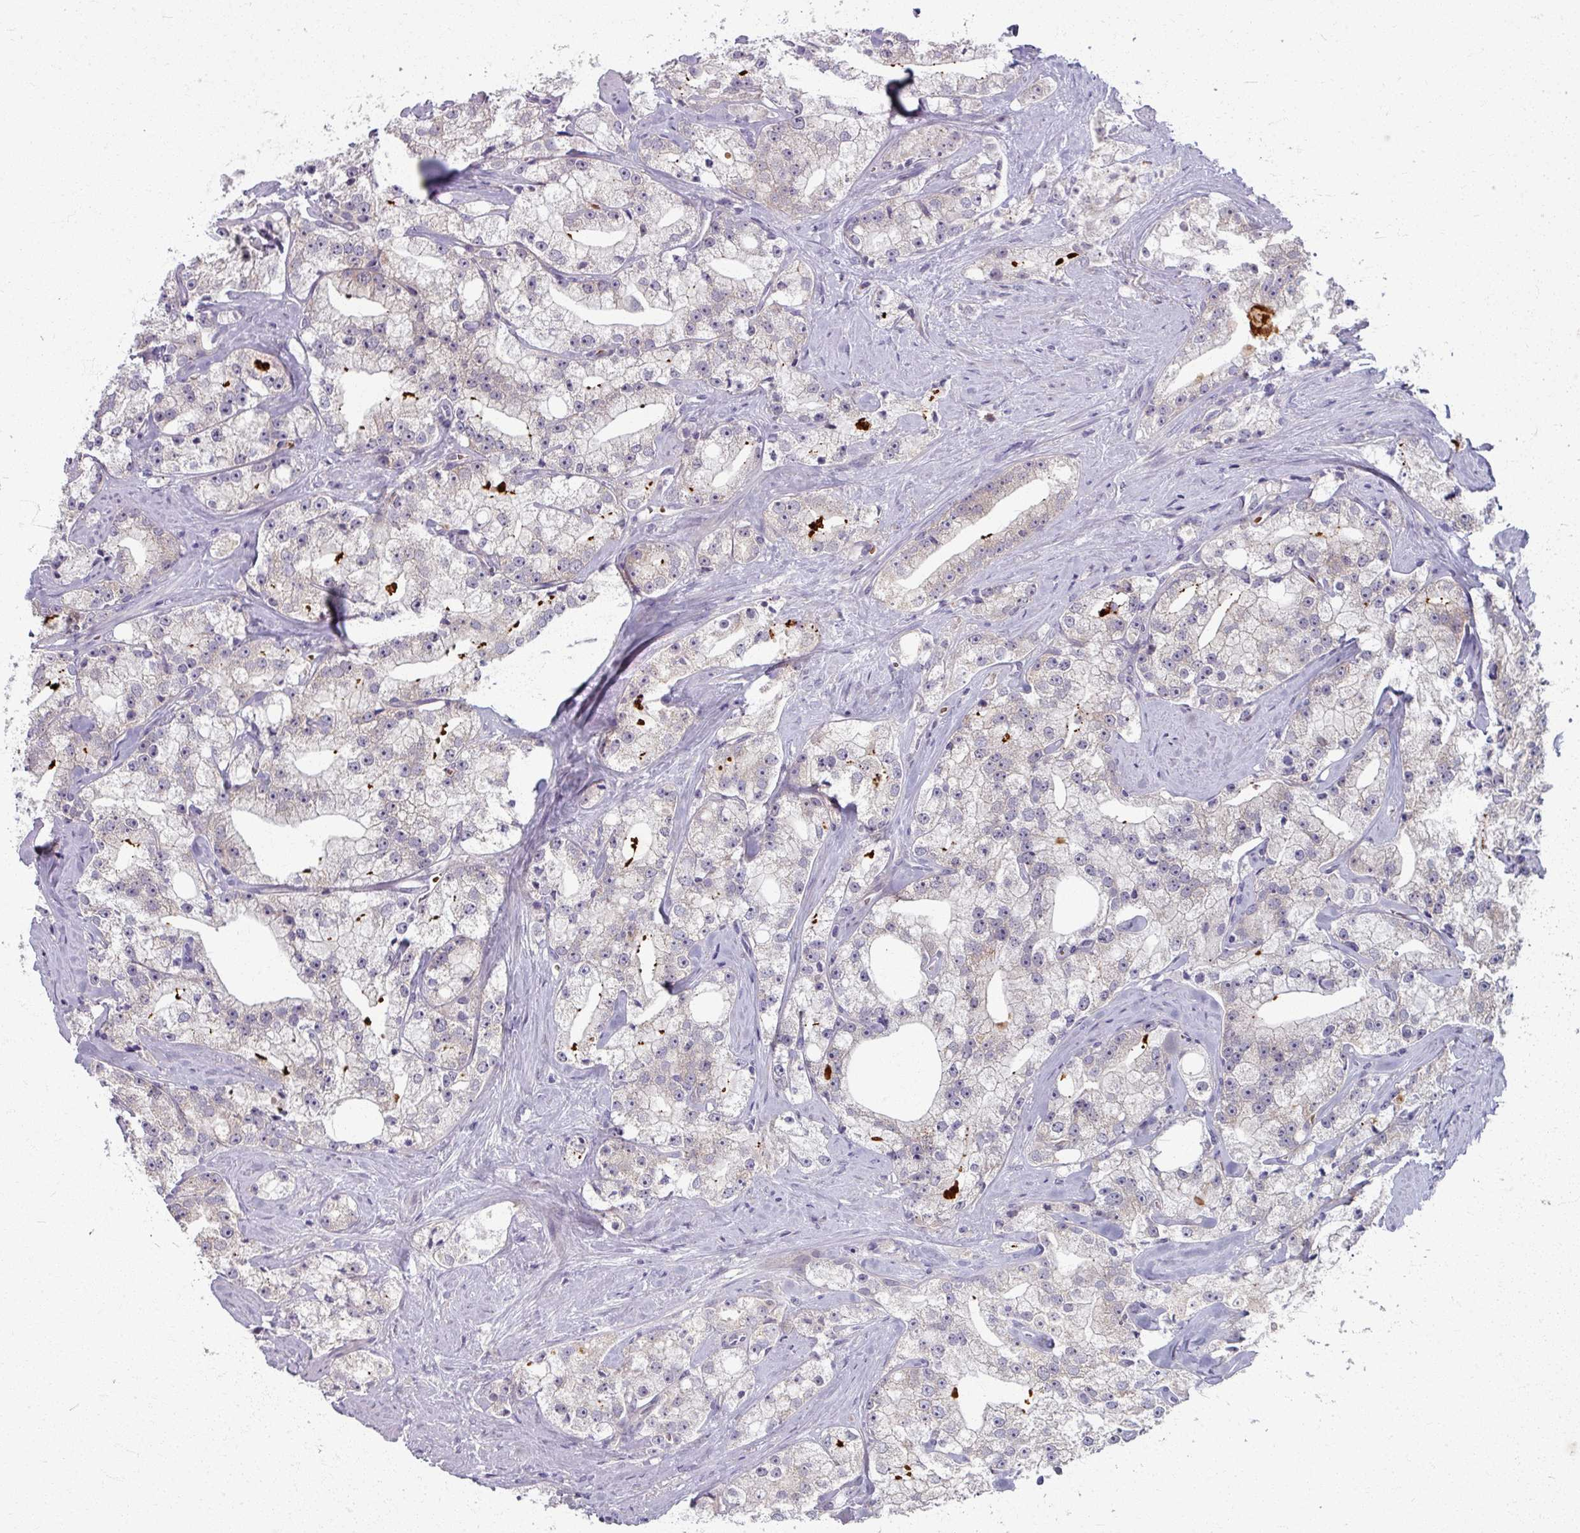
{"staining": {"intensity": "weak", "quantity": "<25%", "location": "cytoplasmic/membranous"}, "tissue": "prostate cancer", "cell_type": "Tumor cells", "image_type": "cancer", "snomed": [{"axis": "morphology", "description": "Adenocarcinoma, High grade"}, {"axis": "topography", "description": "Prostate"}], "caption": "Tumor cells show no significant protein expression in prostate cancer. (Stains: DAB (3,3'-diaminobenzidine) immunohistochemistry (IHC) with hematoxylin counter stain, Microscopy: brightfield microscopy at high magnification).", "gene": "KMT5C", "patient": {"sex": "male", "age": 64}}